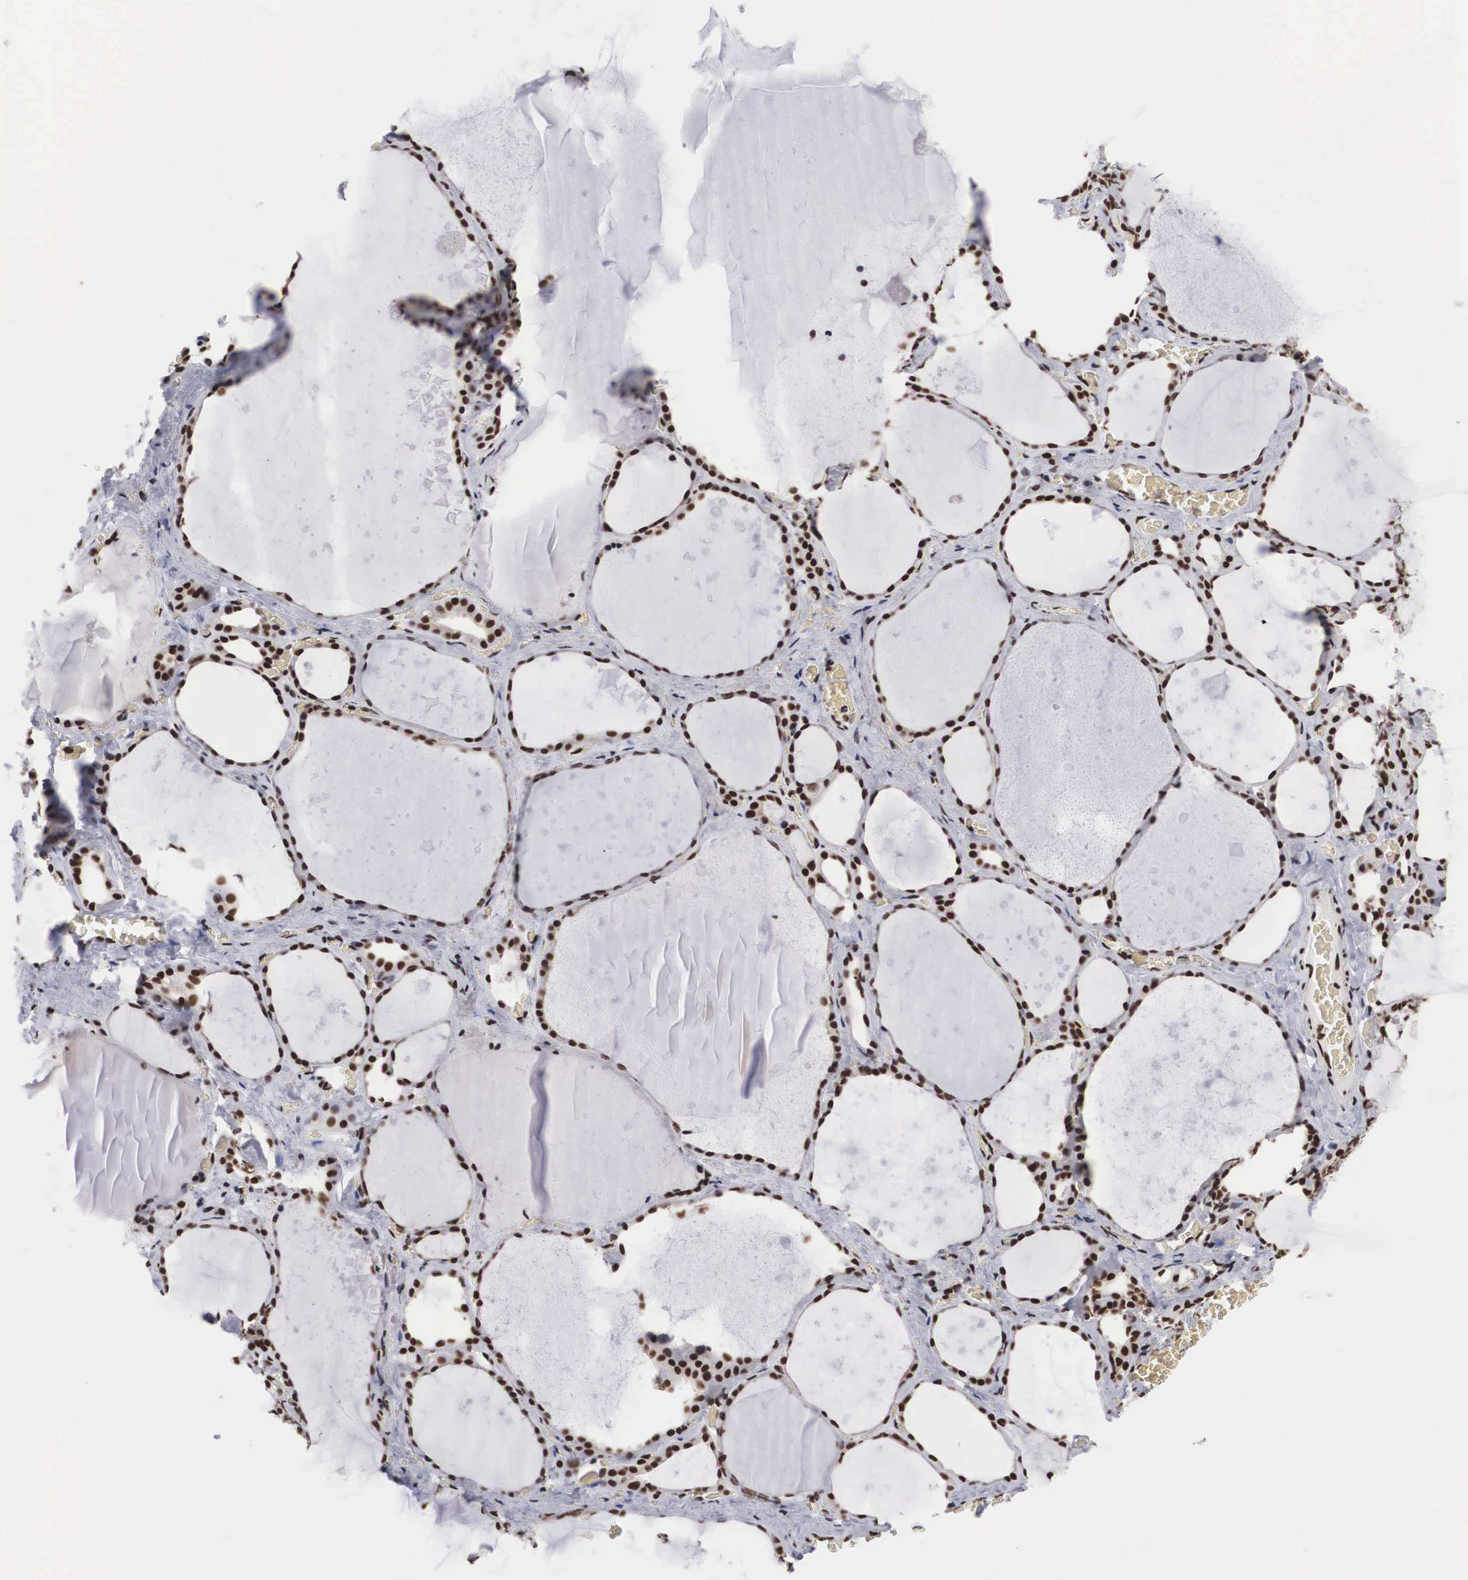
{"staining": {"intensity": "moderate", "quantity": ">75%", "location": "nuclear"}, "tissue": "thyroid gland", "cell_type": "Glandular cells", "image_type": "normal", "snomed": [{"axis": "morphology", "description": "Normal tissue, NOS"}, {"axis": "topography", "description": "Thyroid gland"}], "caption": "Moderate nuclear protein expression is seen in approximately >75% of glandular cells in thyroid gland.", "gene": "ACIN1", "patient": {"sex": "male", "age": 76}}